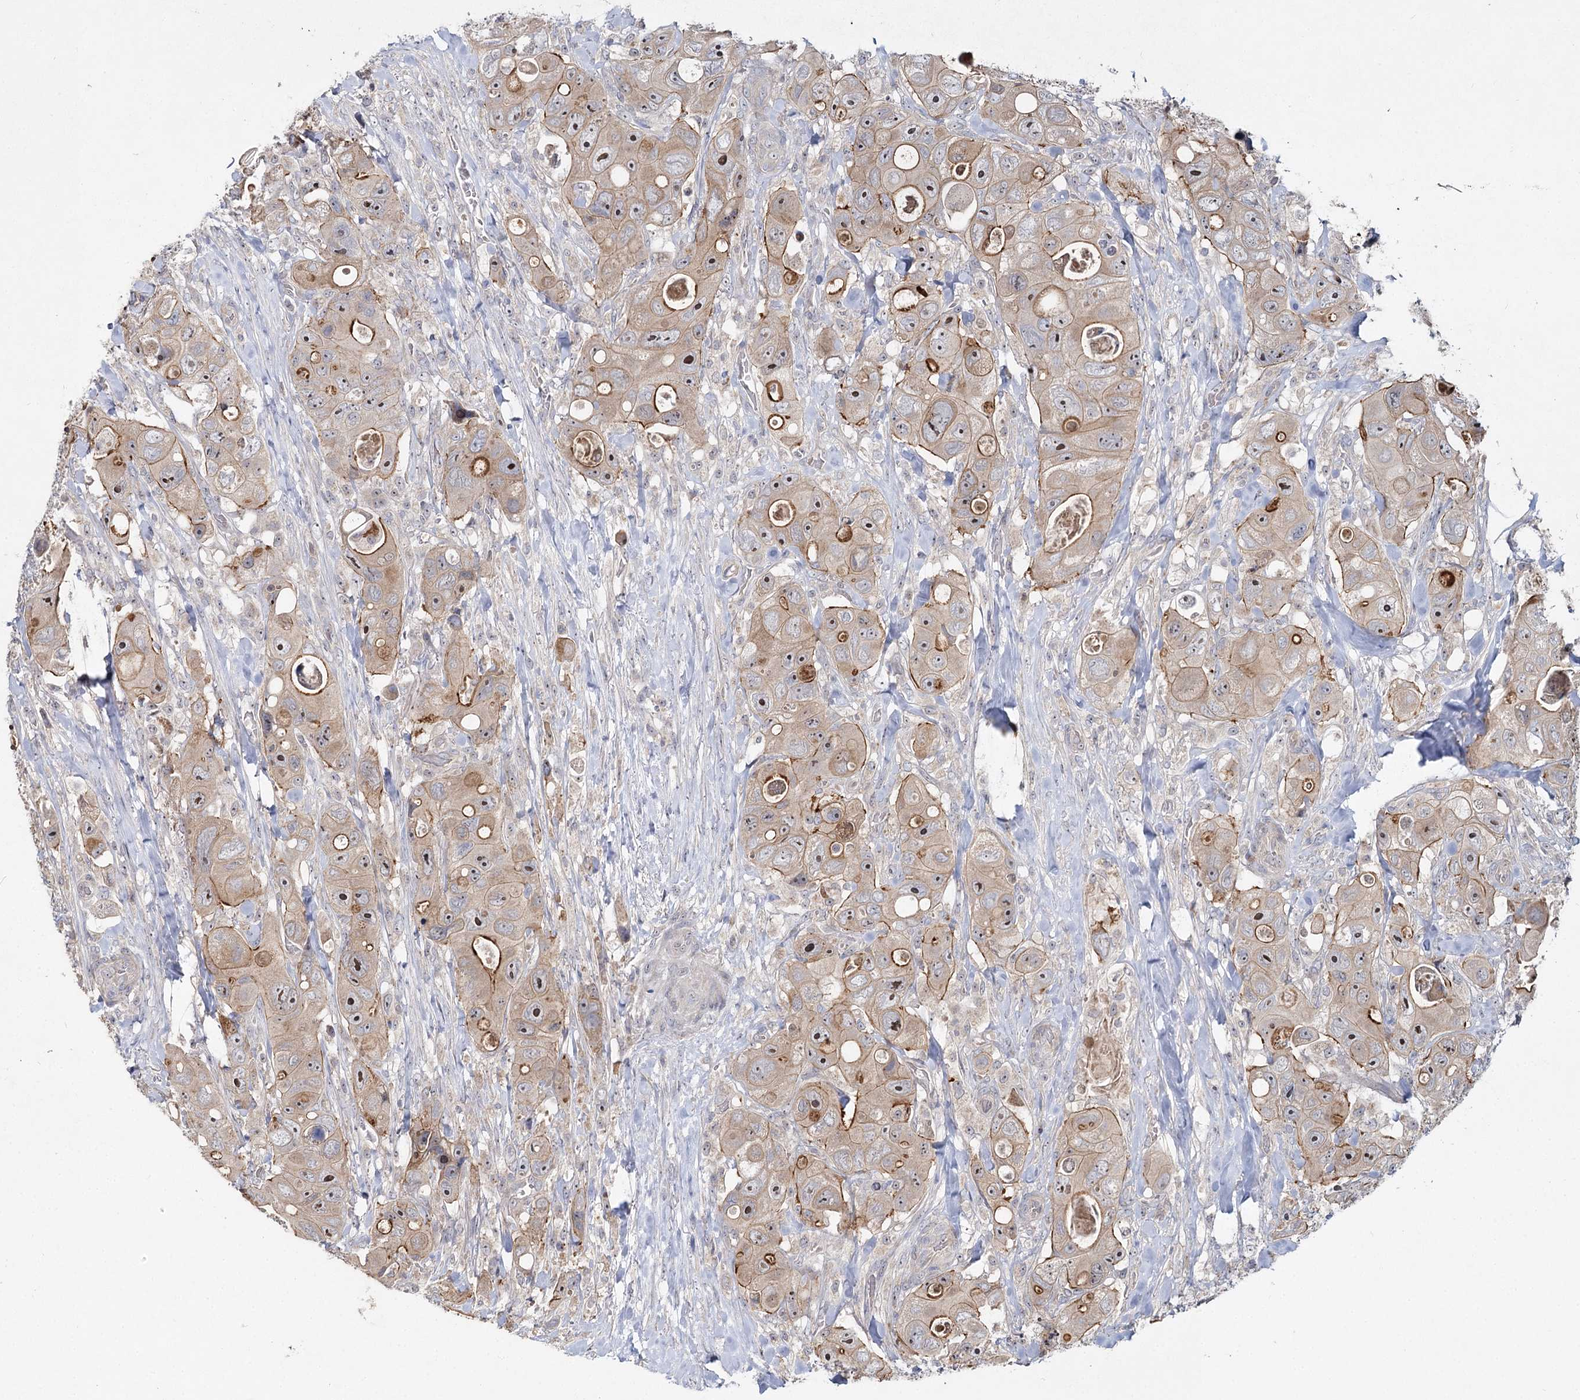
{"staining": {"intensity": "moderate", "quantity": "25%-75%", "location": "cytoplasmic/membranous,nuclear"}, "tissue": "colorectal cancer", "cell_type": "Tumor cells", "image_type": "cancer", "snomed": [{"axis": "morphology", "description": "Adenocarcinoma, NOS"}, {"axis": "topography", "description": "Colon"}], "caption": "Brown immunohistochemical staining in adenocarcinoma (colorectal) reveals moderate cytoplasmic/membranous and nuclear positivity in approximately 25%-75% of tumor cells.", "gene": "ANGPTL5", "patient": {"sex": "female", "age": 46}}